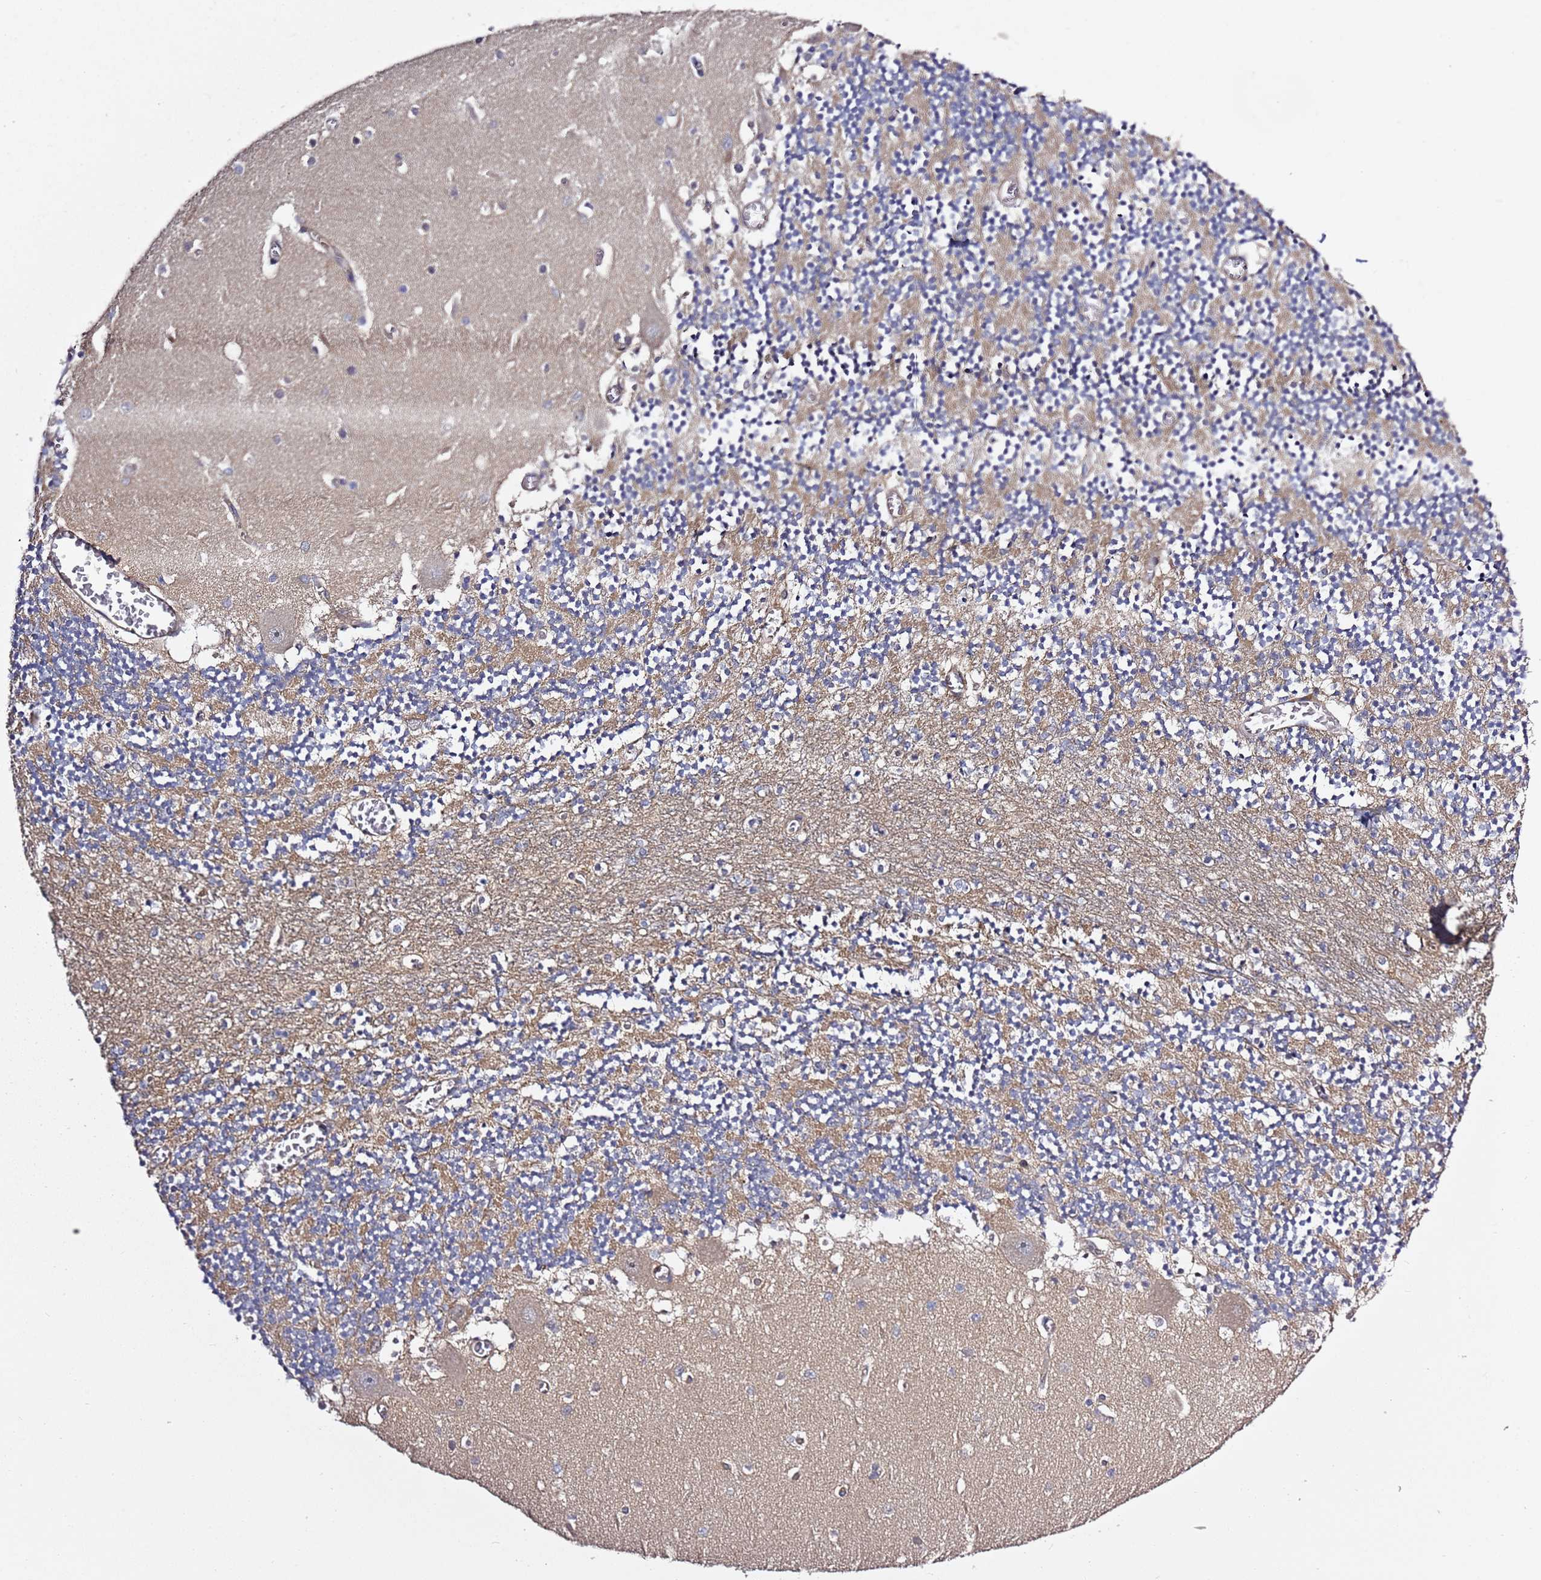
{"staining": {"intensity": "negative", "quantity": "none", "location": "none"}, "tissue": "cerebellum", "cell_type": "Cells in granular layer", "image_type": "normal", "snomed": [{"axis": "morphology", "description": "Normal tissue, NOS"}, {"axis": "topography", "description": "Cerebellum"}], "caption": "An image of human cerebellum is negative for staining in cells in granular layer. (Stains: DAB immunohistochemistry with hematoxylin counter stain, Microscopy: brightfield microscopy at high magnification).", "gene": "GNL1", "patient": {"sex": "female", "age": 28}}